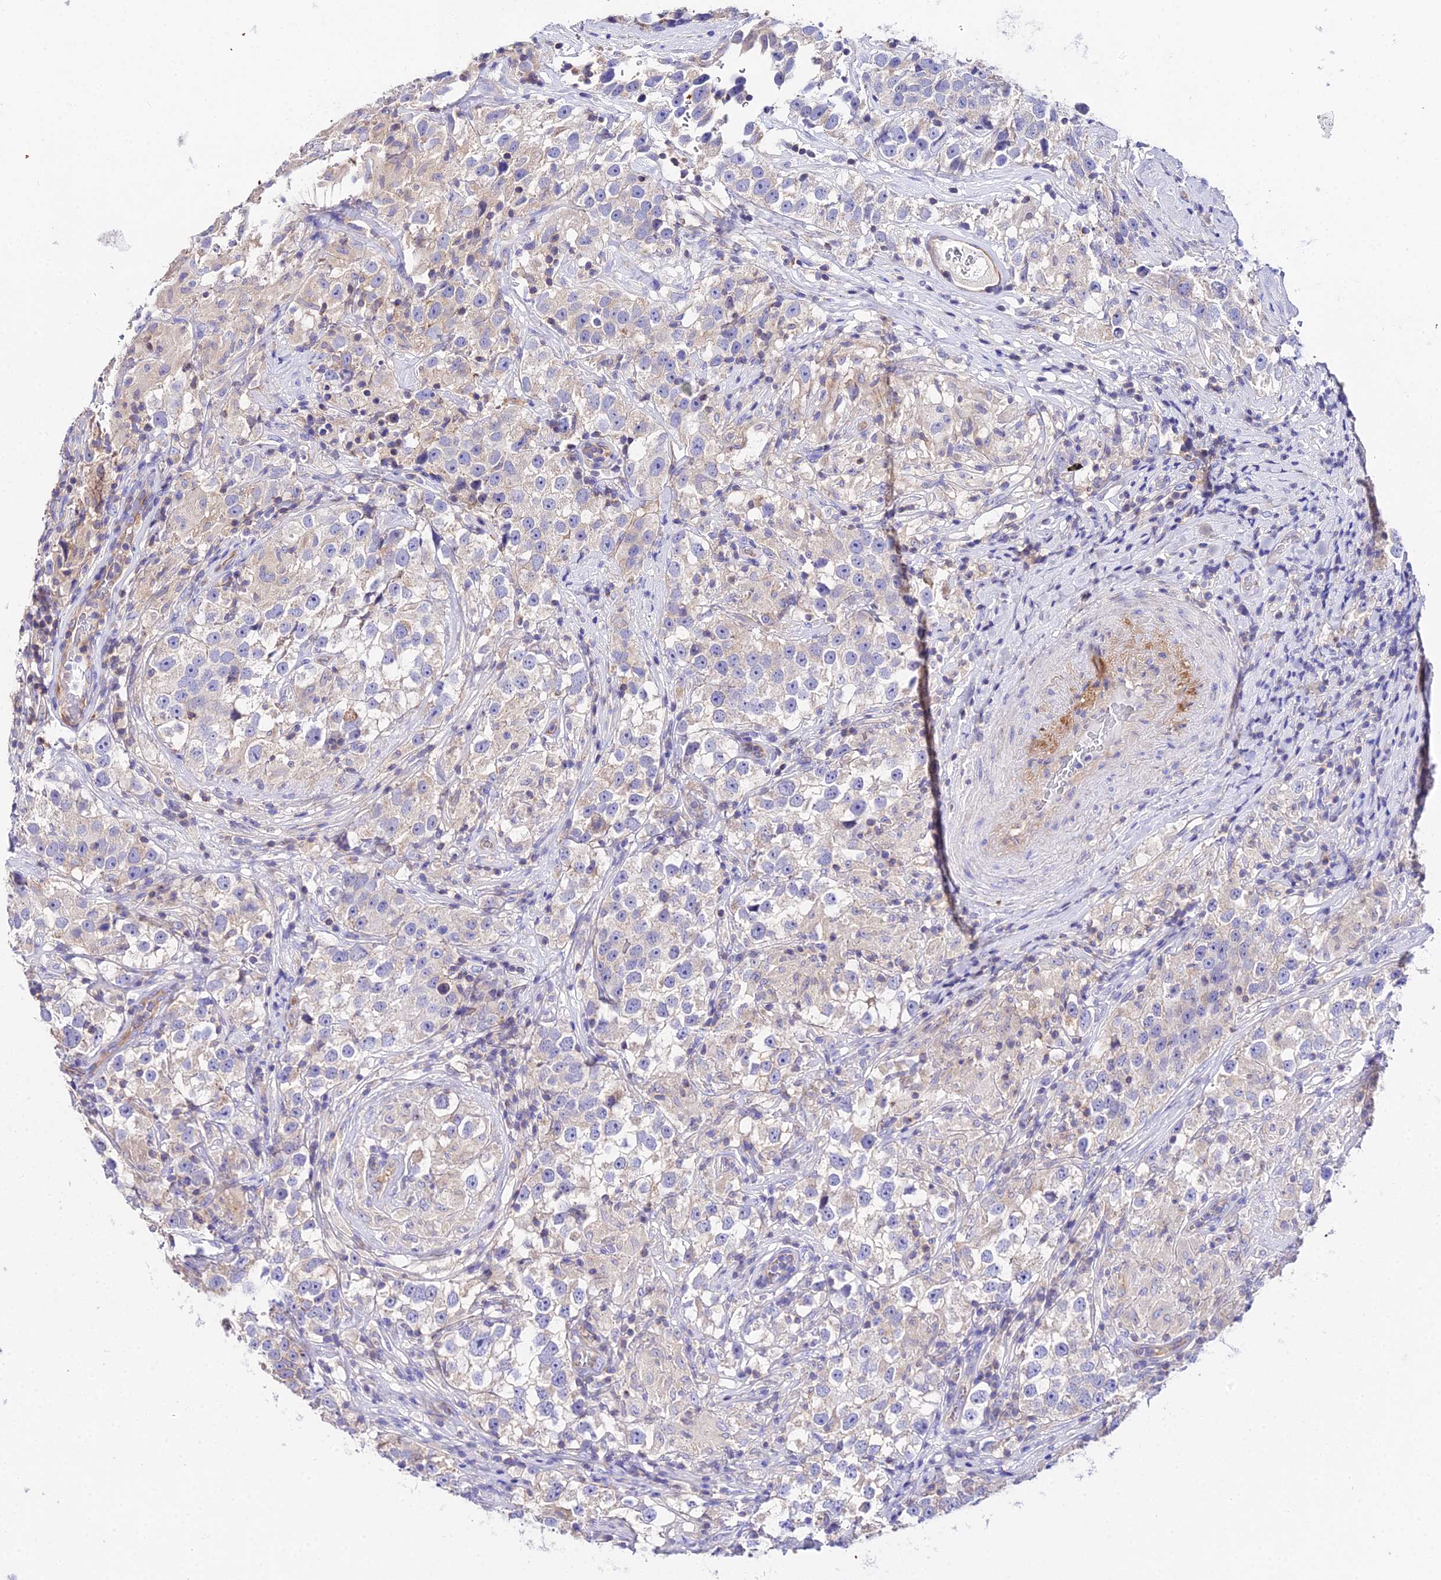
{"staining": {"intensity": "weak", "quantity": "<25%", "location": "cytoplasmic/membranous"}, "tissue": "testis cancer", "cell_type": "Tumor cells", "image_type": "cancer", "snomed": [{"axis": "morphology", "description": "Seminoma, NOS"}, {"axis": "topography", "description": "Testis"}], "caption": "This image is of seminoma (testis) stained with immunohistochemistry to label a protein in brown with the nuclei are counter-stained blue. There is no staining in tumor cells.", "gene": "DAW1", "patient": {"sex": "male", "age": 46}}